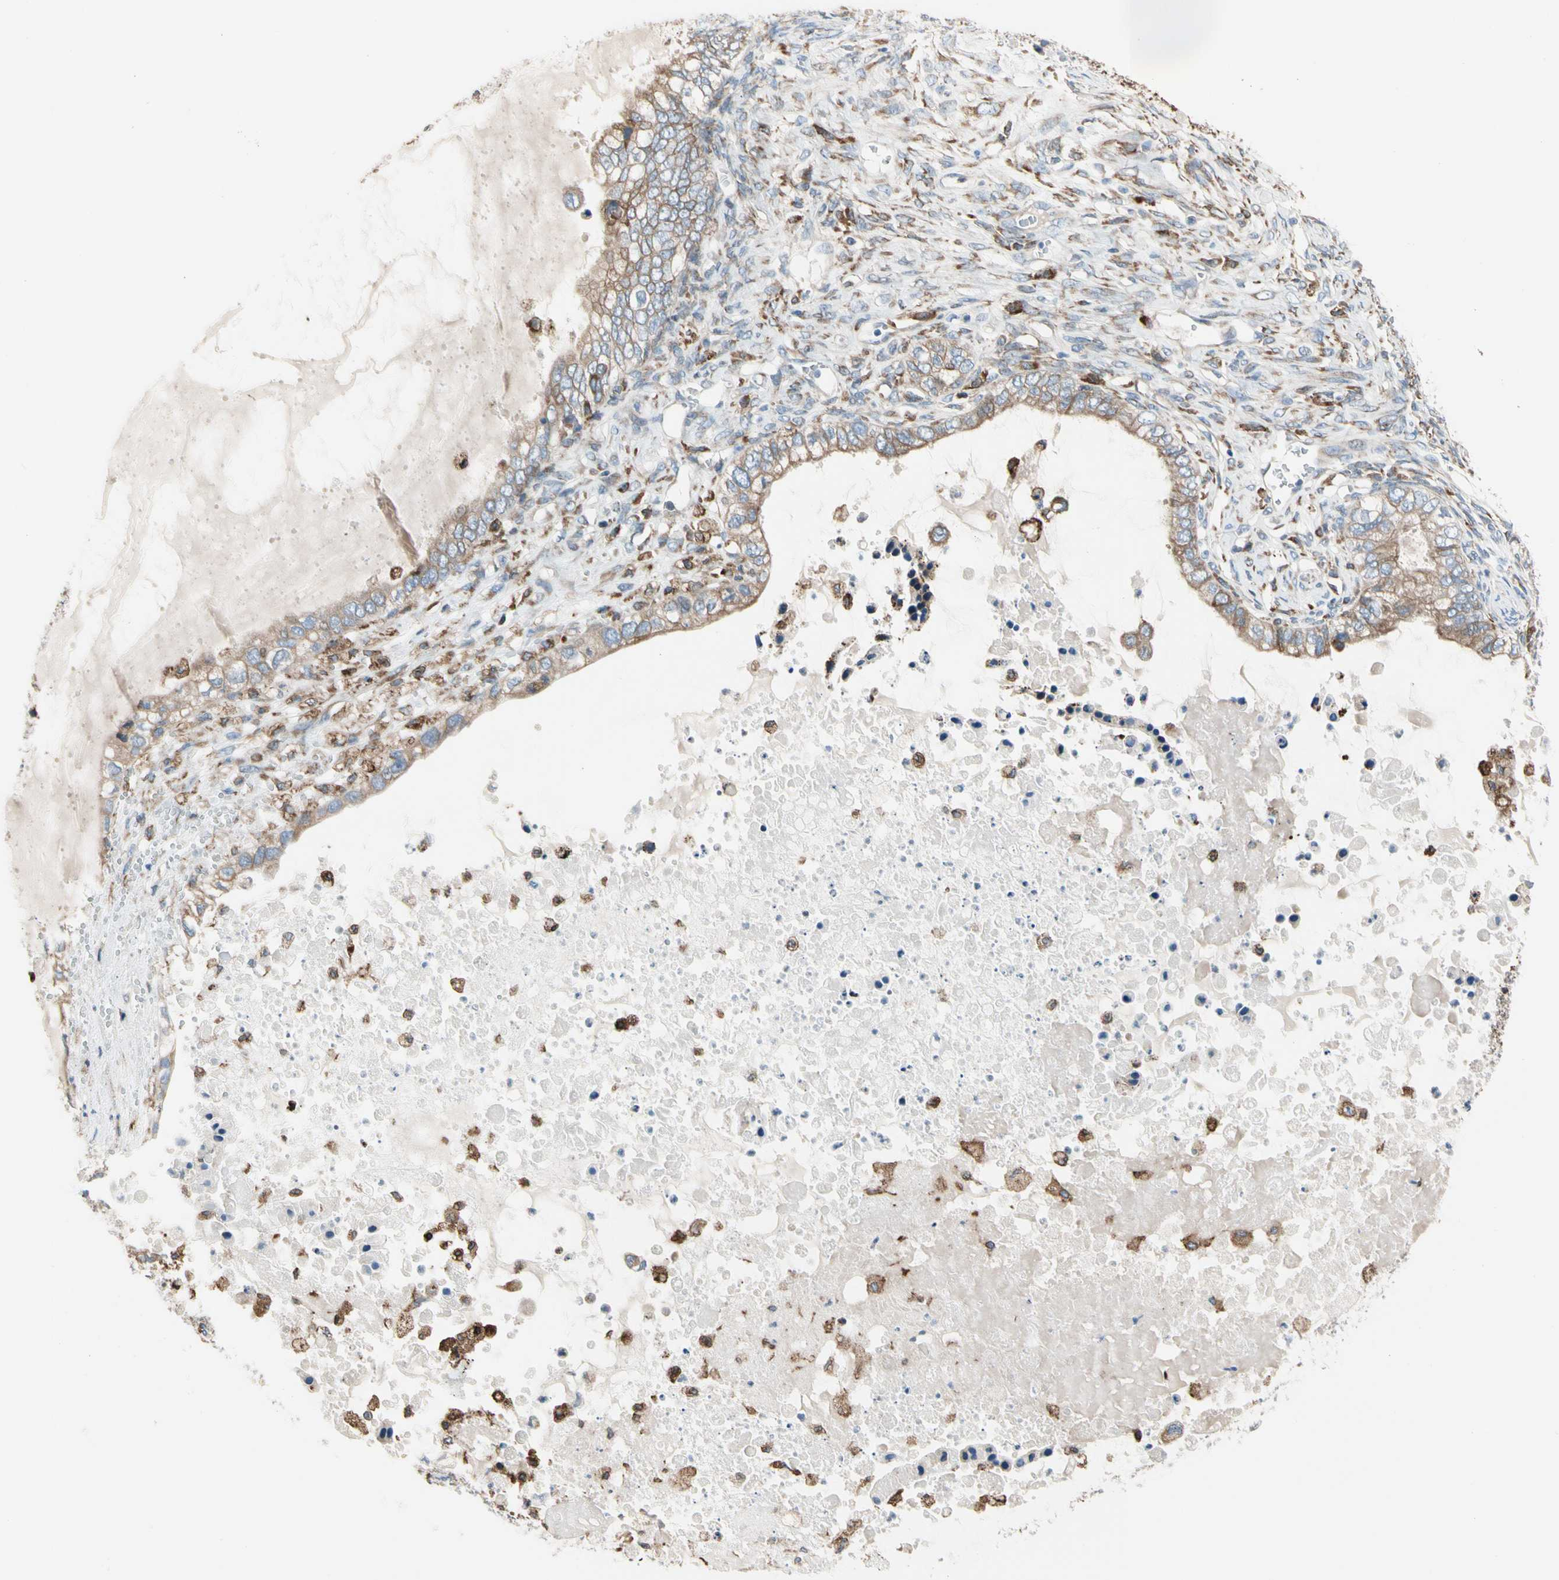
{"staining": {"intensity": "moderate", "quantity": ">75%", "location": "cytoplasmic/membranous"}, "tissue": "ovarian cancer", "cell_type": "Tumor cells", "image_type": "cancer", "snomed": [{"axis": "morphology", "description": "Cystadenocarcinoma, mucinous, NOS"}, {"axis": "topography", "description": "Ovary"}], "caption": "Immunohistochemical staining of ovarian cancer shows moderate cytoplasmic/membranous protein positivity in about >75% of tumor cells. The protein is stained brown, and the nuclei are stained in blue (DAB (3,3'-diaminobenzidine) IHC with brightfield microscopy, high magnification).", "gene": "LRPAP1", "patient": {"sex": "female", "age": 80}}